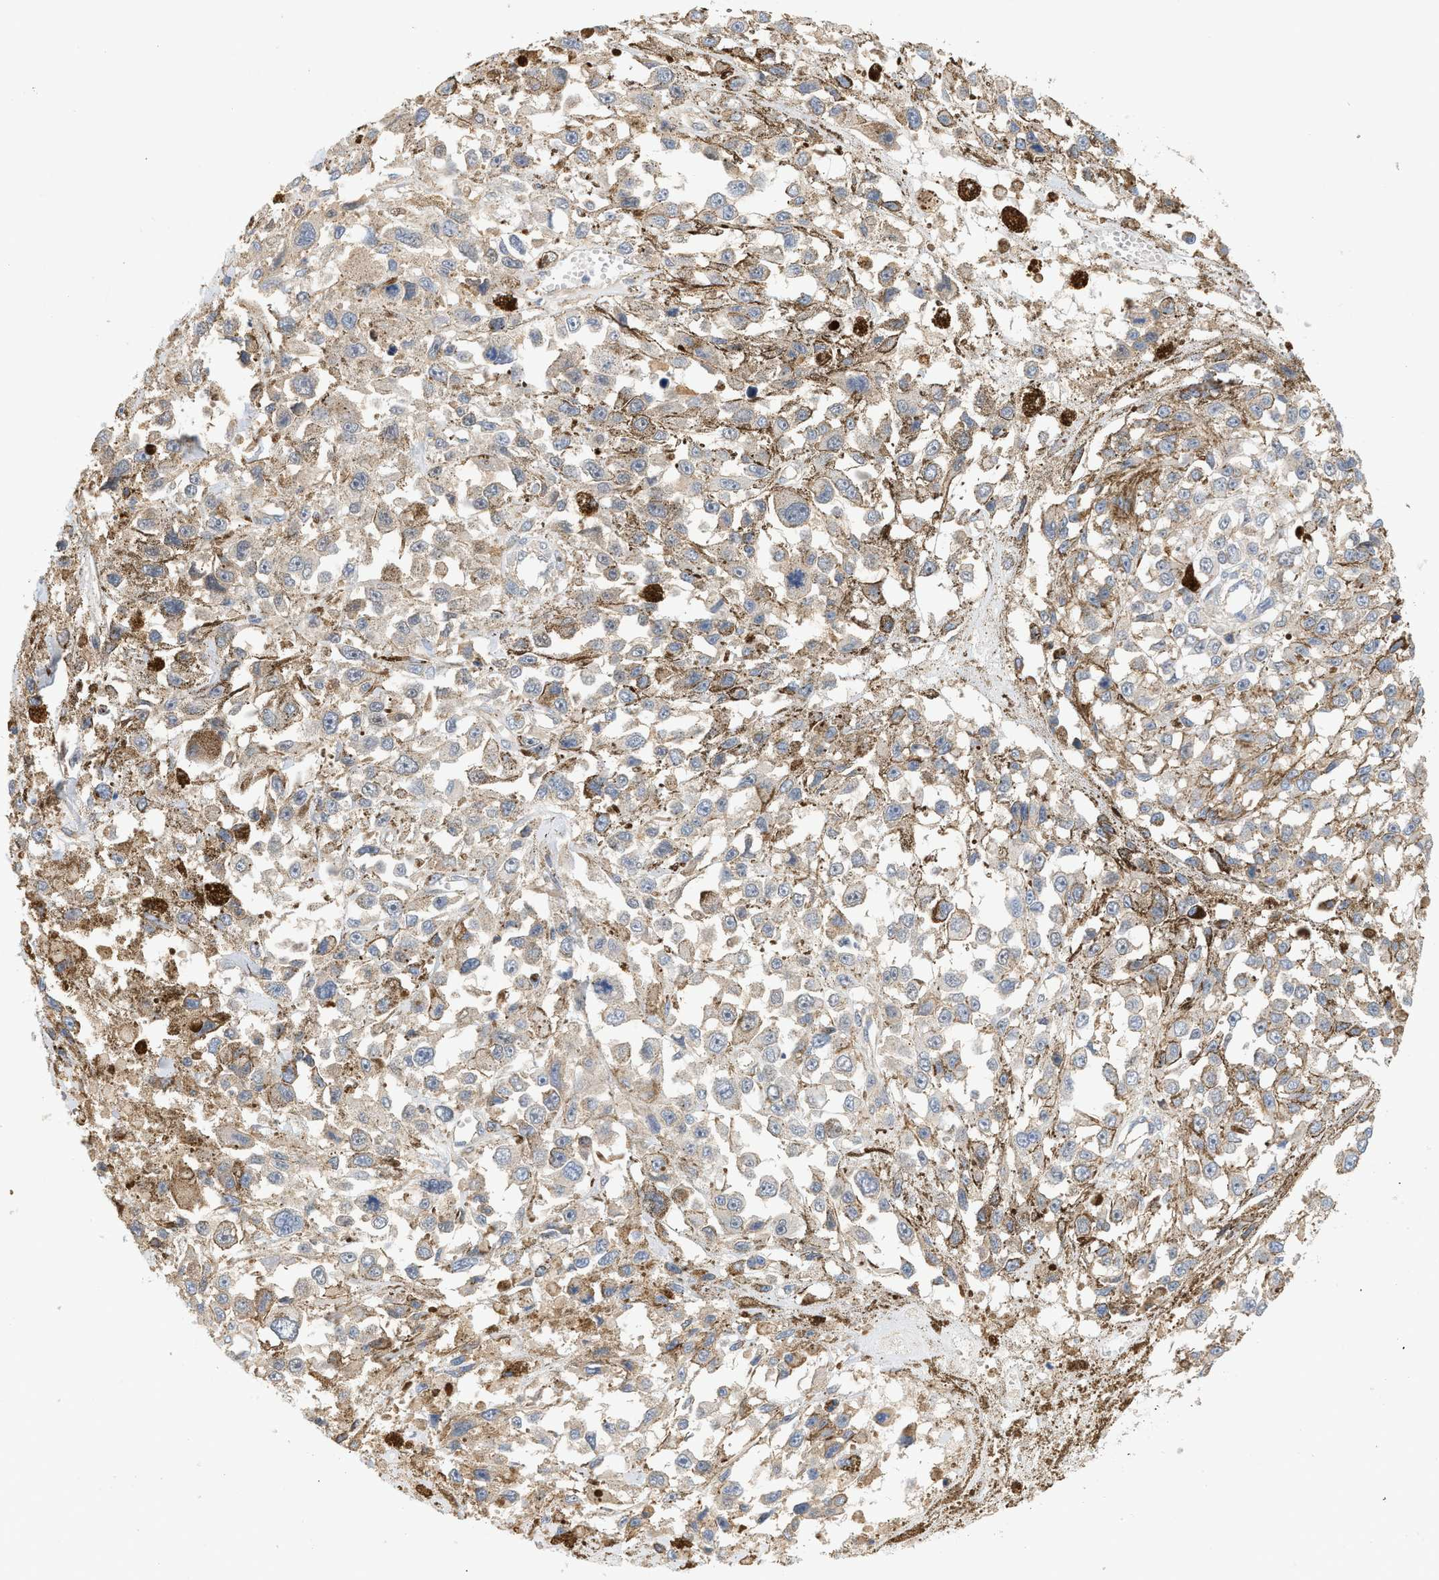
{"staining": {"intensity": "weak", "quantity": "<25%", "location": "cytoplasmic/membranous"}, "tissue": "melanoma", "cell_type": "Tumor cells", "image_type": "cancer", "snomed": [{"axis": "morphology", "description": "Malignant melanoma, Metastatic site"}, {"axis": "topography", "description": "Lymph node"}], "caption": "A micrograph of melanoma stained for a protein reveals no brown staining in tumor cells.", "gene": "CTXN1", "patient": {"sex": "male", "age": 59}}